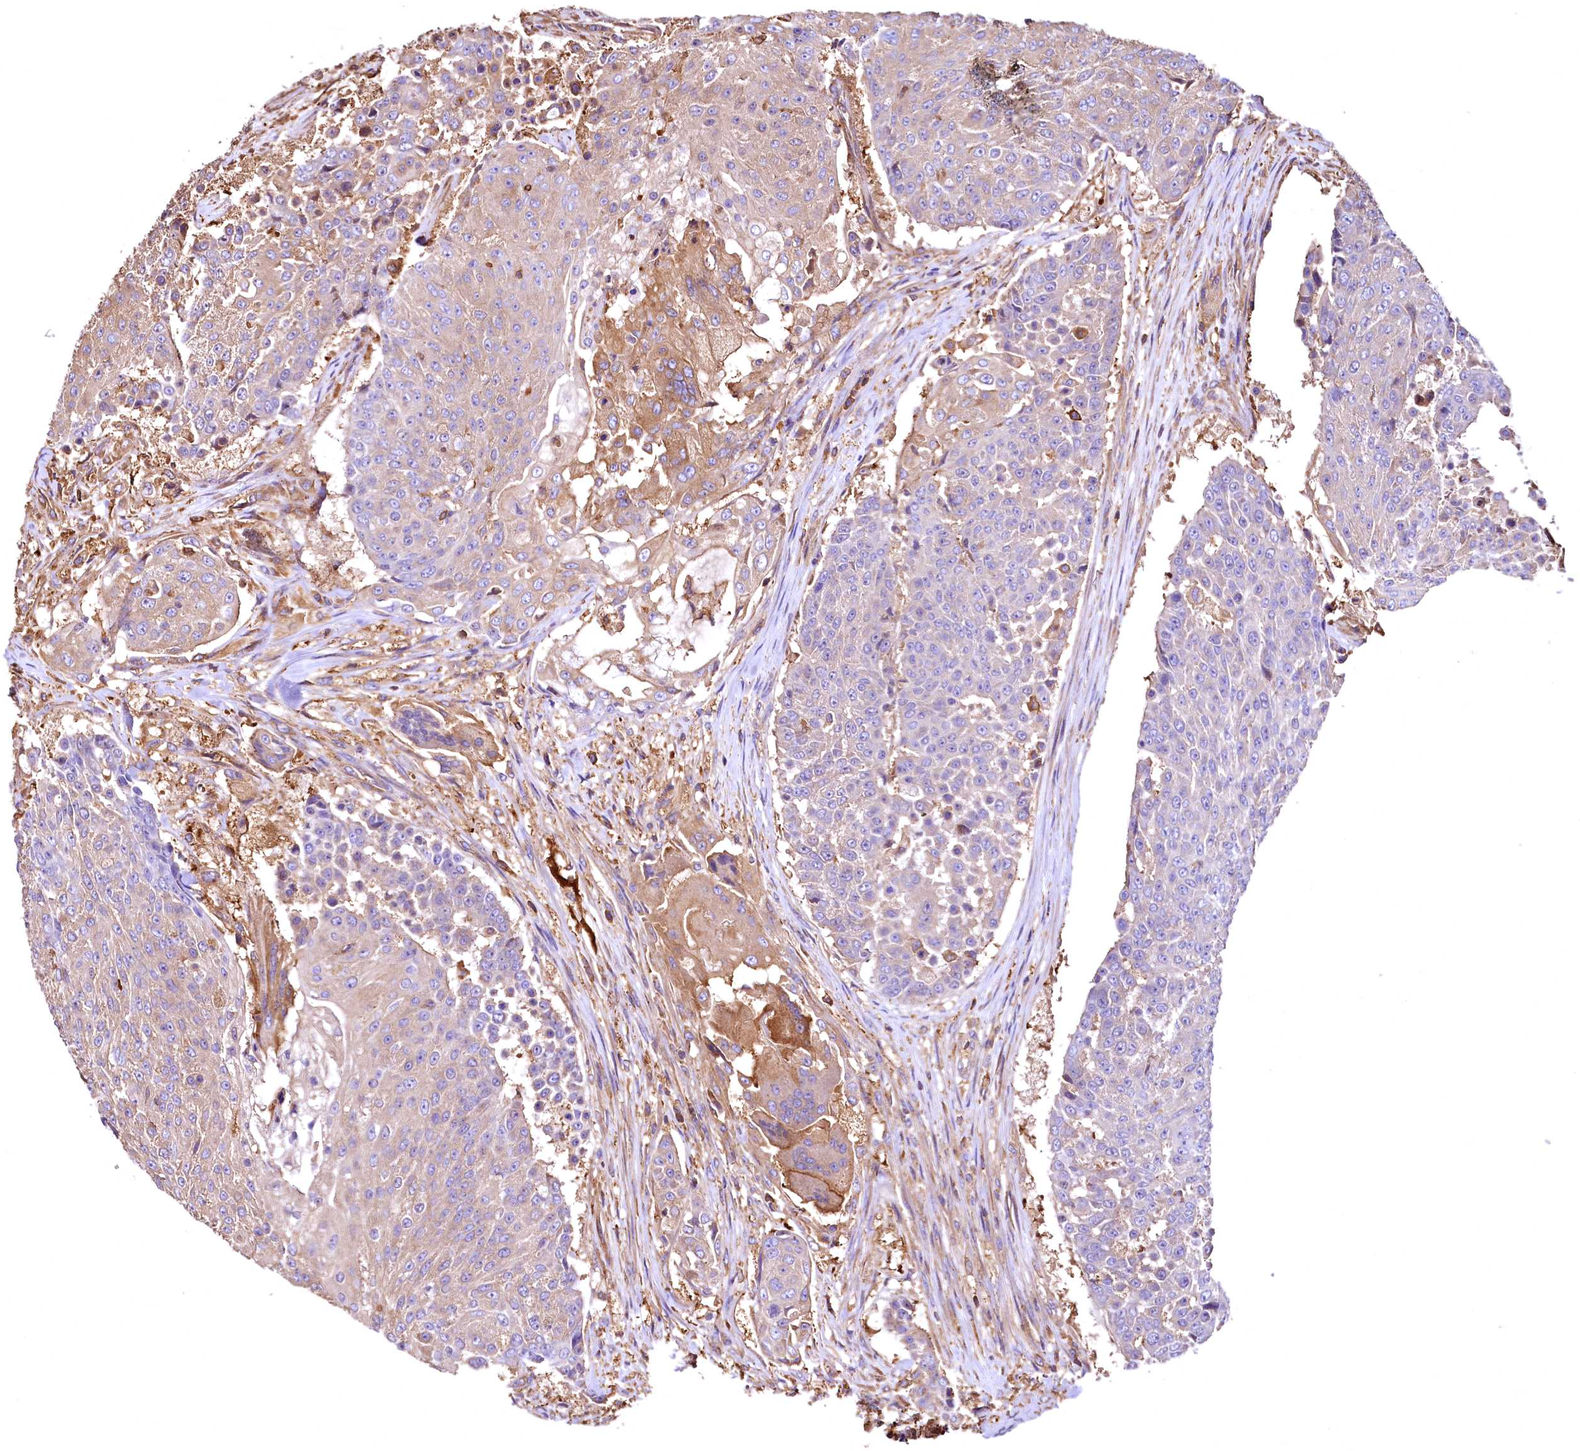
{"staining": {"intensity": "moderate", "quantity": "<25%", "location": "cytoplasmic/membranous"}, "tissue": "urothelial cancer", "cell_type": "Tumor cells", "image_type": "cancer", "snomed": [{"axis": "morphology", "description": "Urothelial carcinoma, High grade"}, {"axis": "topography", "description": "Urinary bladder"}], "caption": "IHC of urothelial carcinoma (high-grade) reveals low levels of moderate cytoplasmic/membranous expression in approximately <25% of tumor cells.", "gene": "RARS2", "patient": {"sex": "female", "age": 63}}